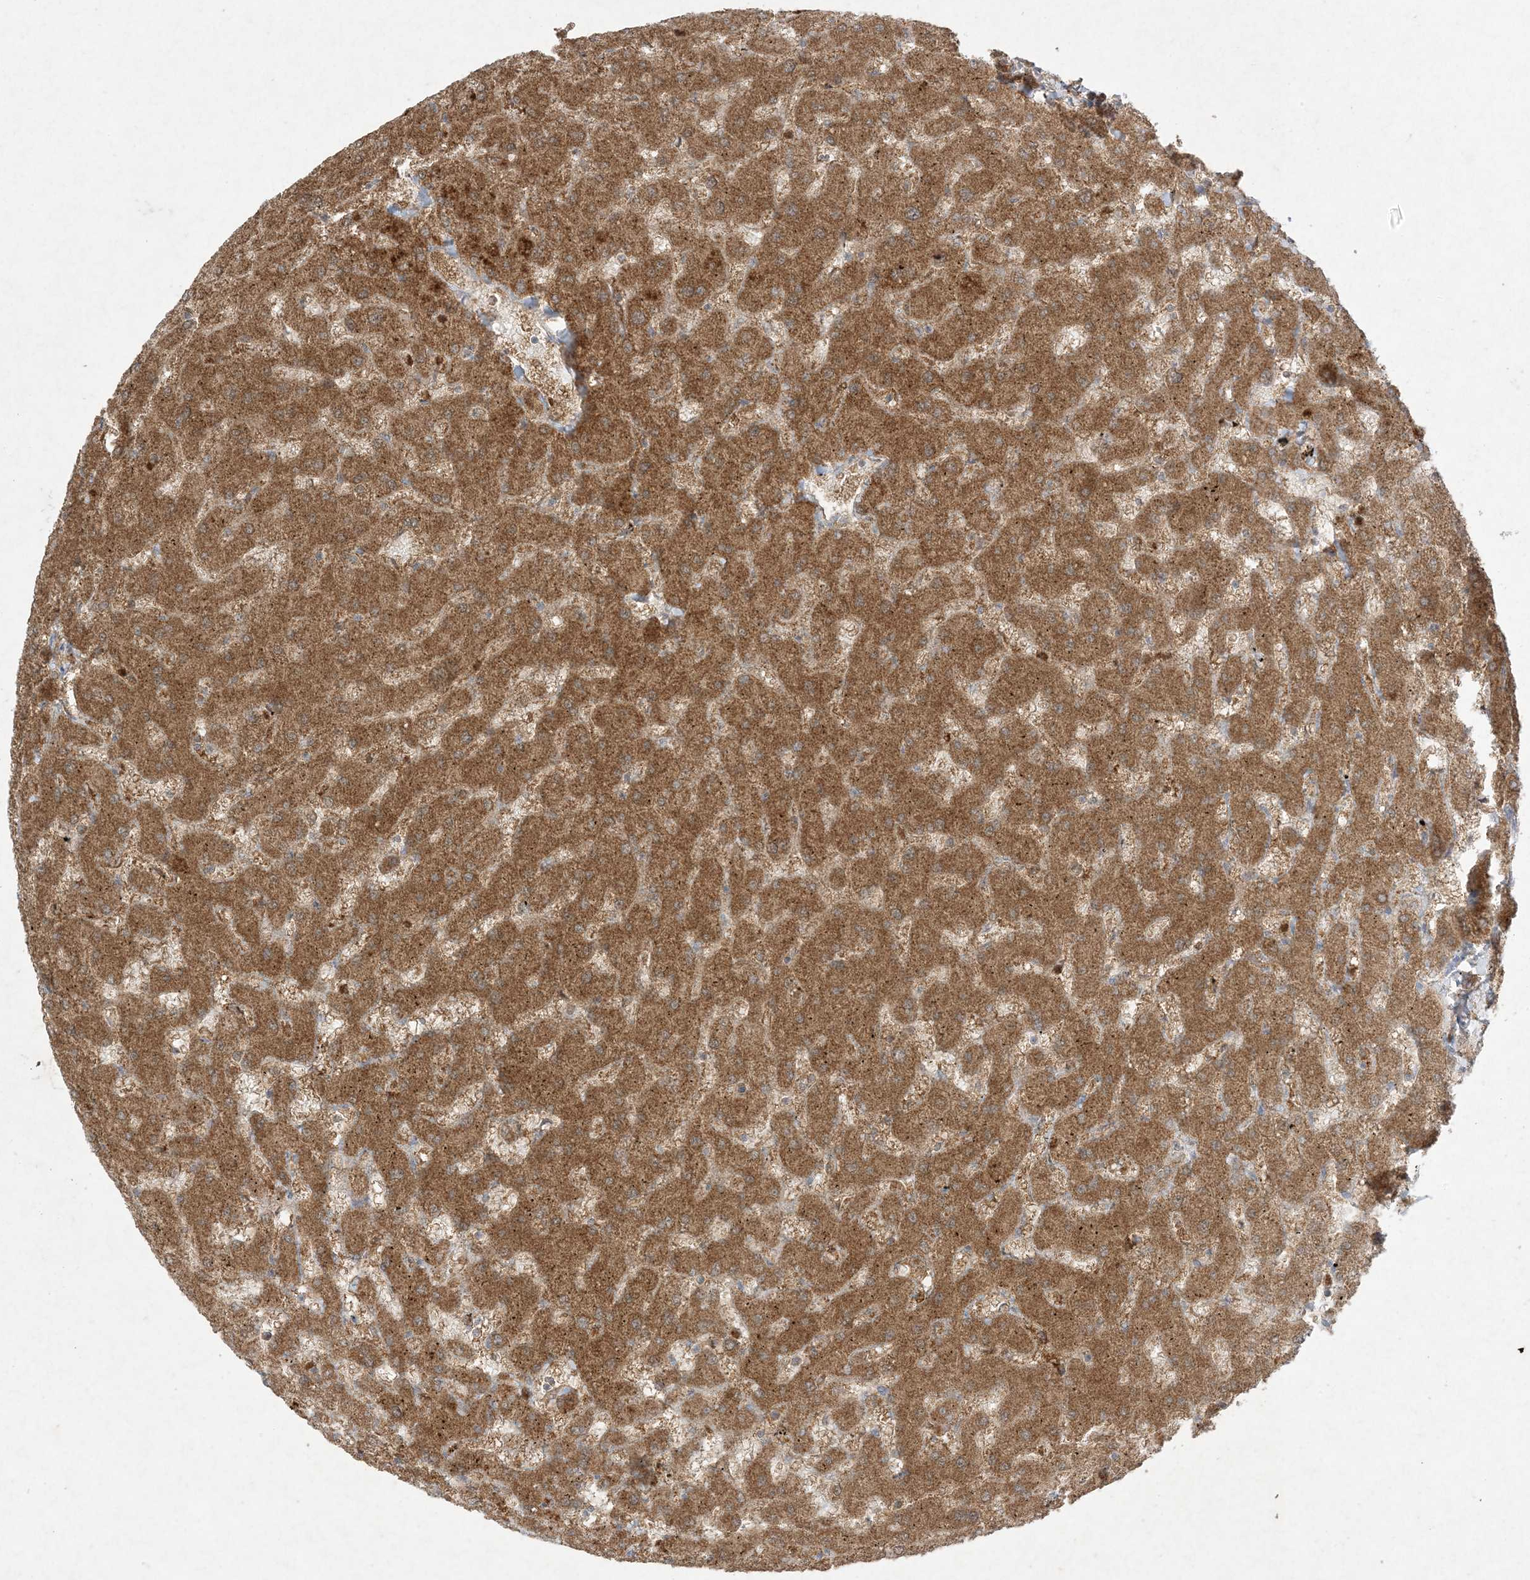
{"staining": {"intensity": "moderate", "quantity": ">75%", "location": "cytoplasmic/membranous"}, "tissue": "liver", "cell_type": "Cholangiocytes", "image_type": "normal", "snomed": [{"axis": "morphology", "description": "Normal tissue, NOS"}, {"axis": "topography", "description": "Liver"}], "caption": "The photomicrograph demonstrates staining of normal liver, revealing moderate cytoplasmic/membranous protein expression (brown color) within cholangiocytes. The protein of interest is shown in brown color, while the nuclei are stained blue.", "gene": "UBE2C", "patient": {"sex": "female", "age": 63}}